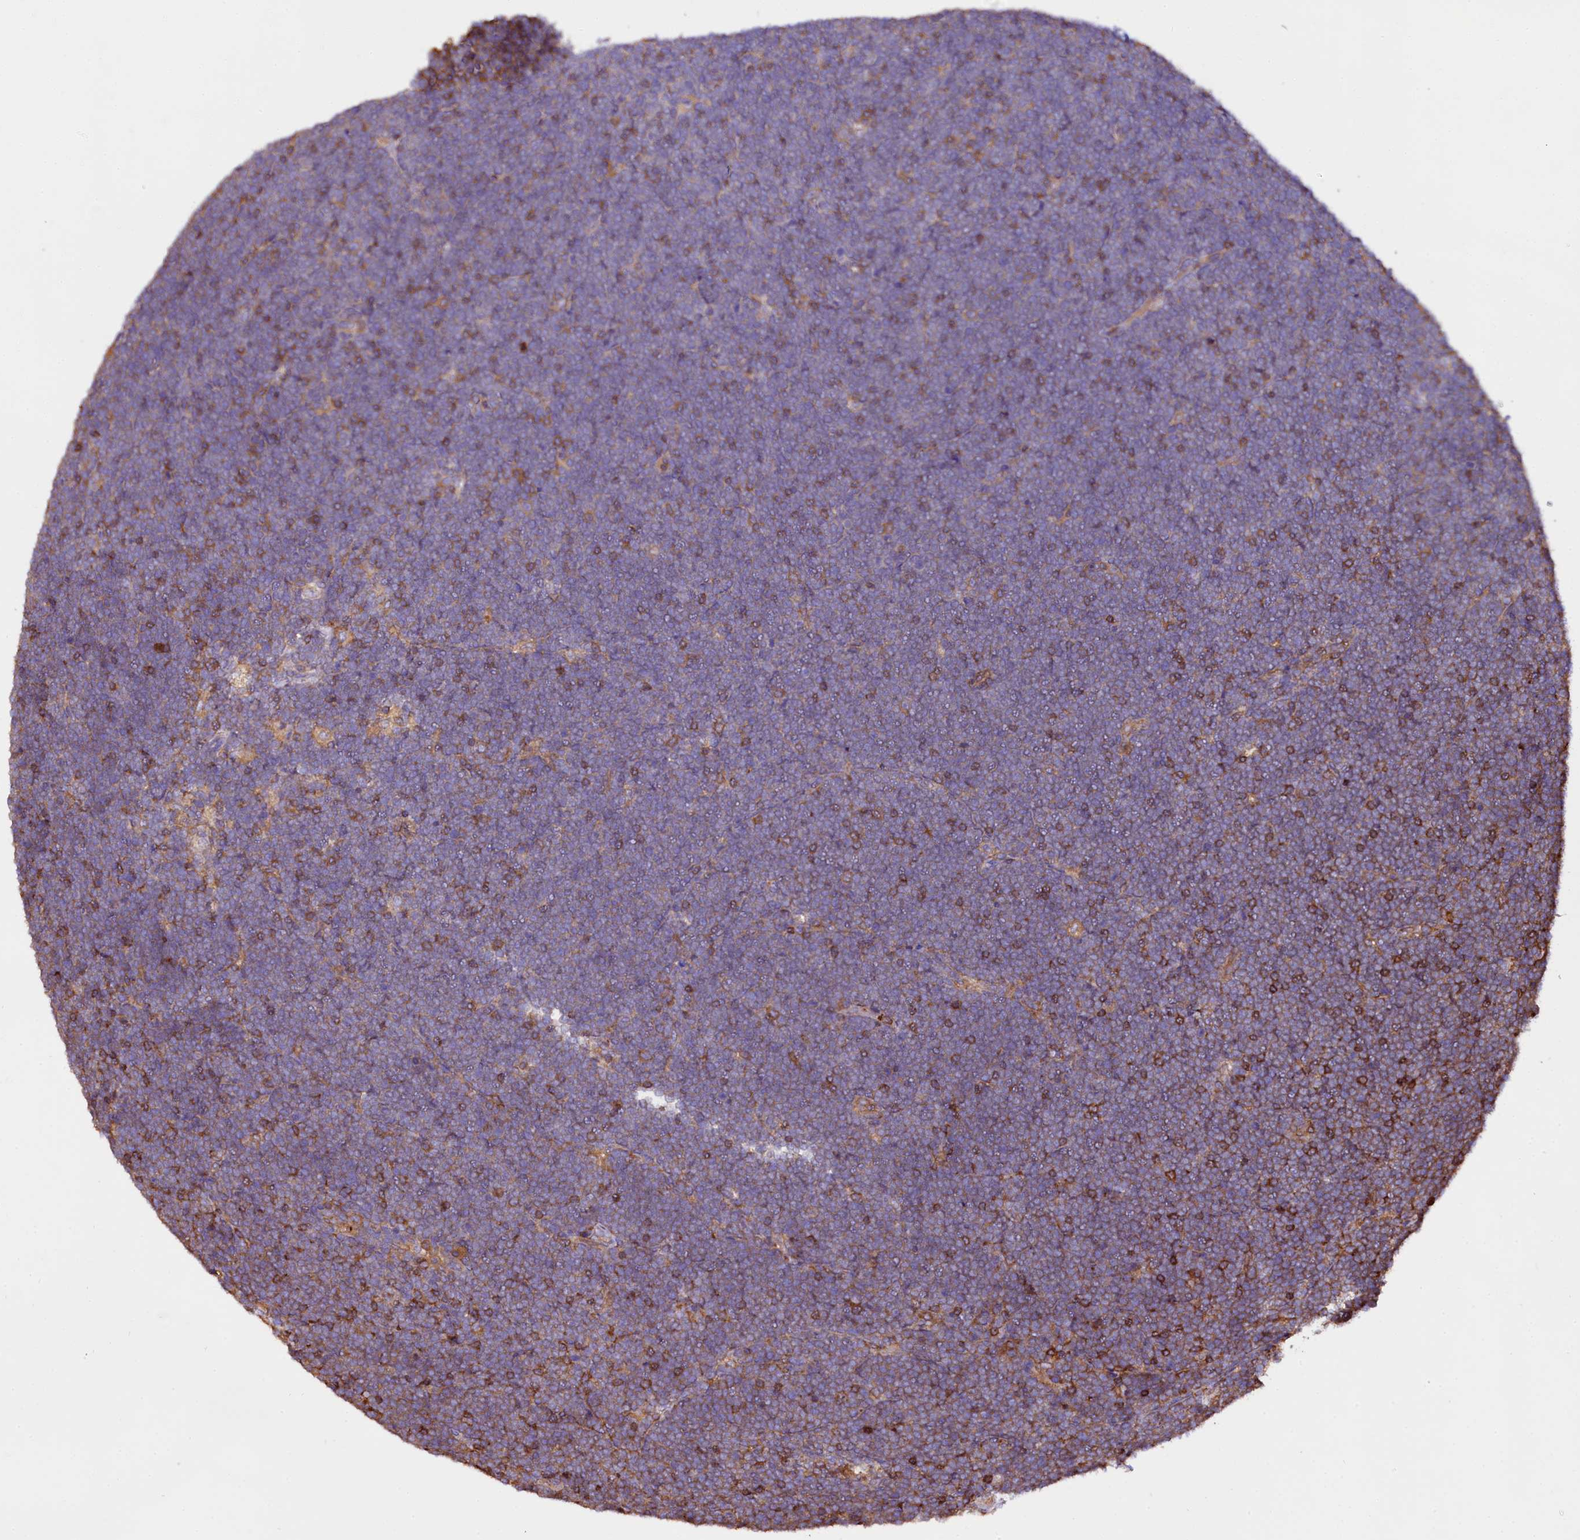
{"staining": {"intensity": "moderate", "quantity": "<25%", "location": "cytoplasmic/membranous"}, "tissue": "lymphoma", "cell_type": "Tumor cells", "image_type": "cancer", "snomed": [{"axis": "morphology", "description": "Malignant lymphoma, non-Hodgkin's type, High grade"}, {"axis": "topography", "description": "Lymph node"}], "caption": "Lymphoma tissue shows moderate cytoplasmic/membranous positivity in approximately <25% of tumor cells, visualized by immunohistochemistry.", "gene": "RARS2", "patient": {"sex": "male", "age": 13}}